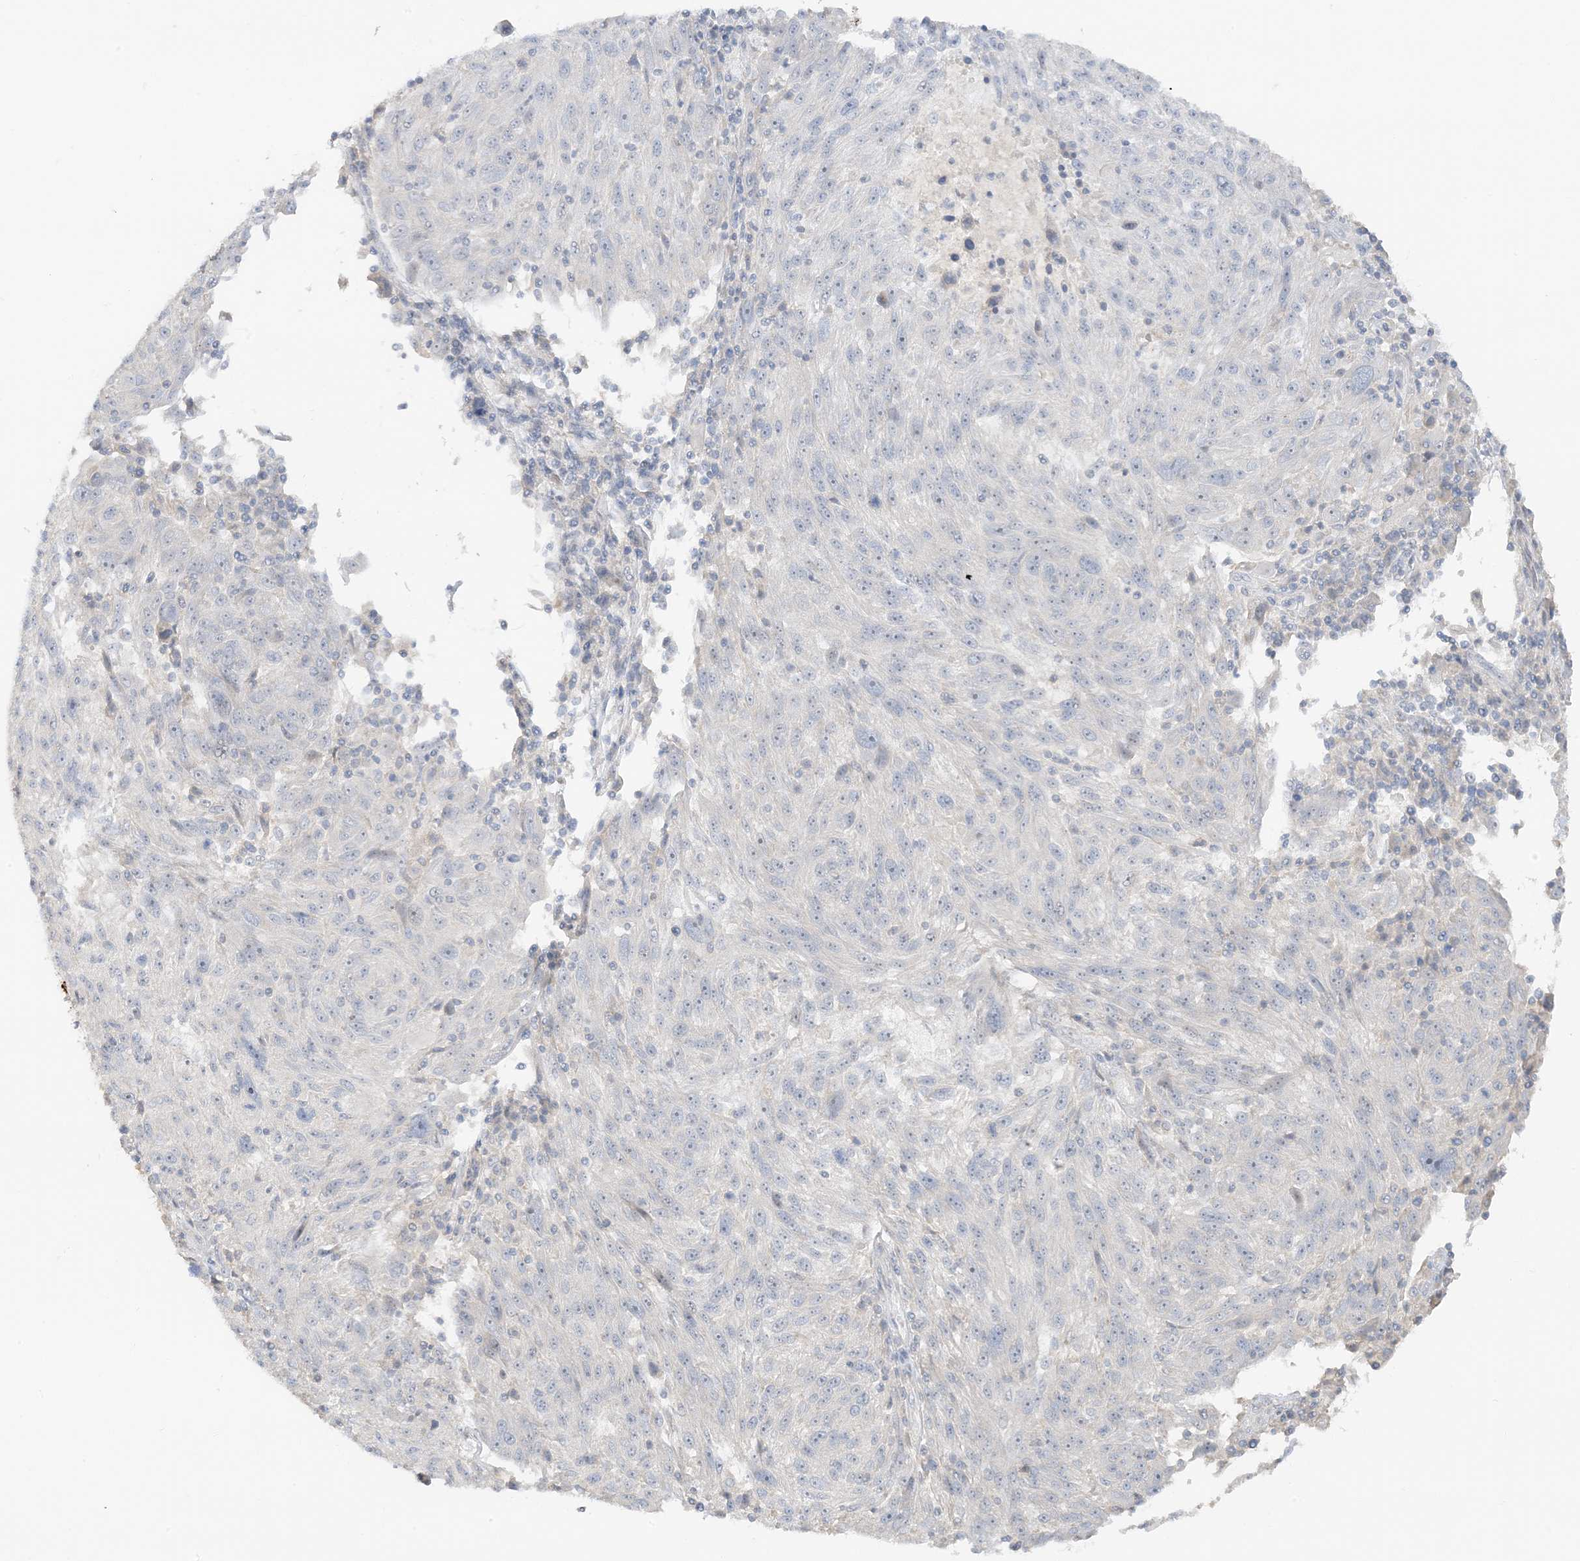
{"staining": {"intensity": "negative", "quantity": "none", "location": "none"}, "tissue": "melanoma", "cell_type": "Tumor cells", "image_type": "cancer", "snomed": [{"axis": "morphology", "description": "Malignant melanoma, NOS"}, {"axis": "topography", "description": "Skin"}], "caption": "Tumor cells are negative for brown protein staining in malignant melanoma.", "gene": "ETAA1", "patient": {"sex": "male", "age": 53}}